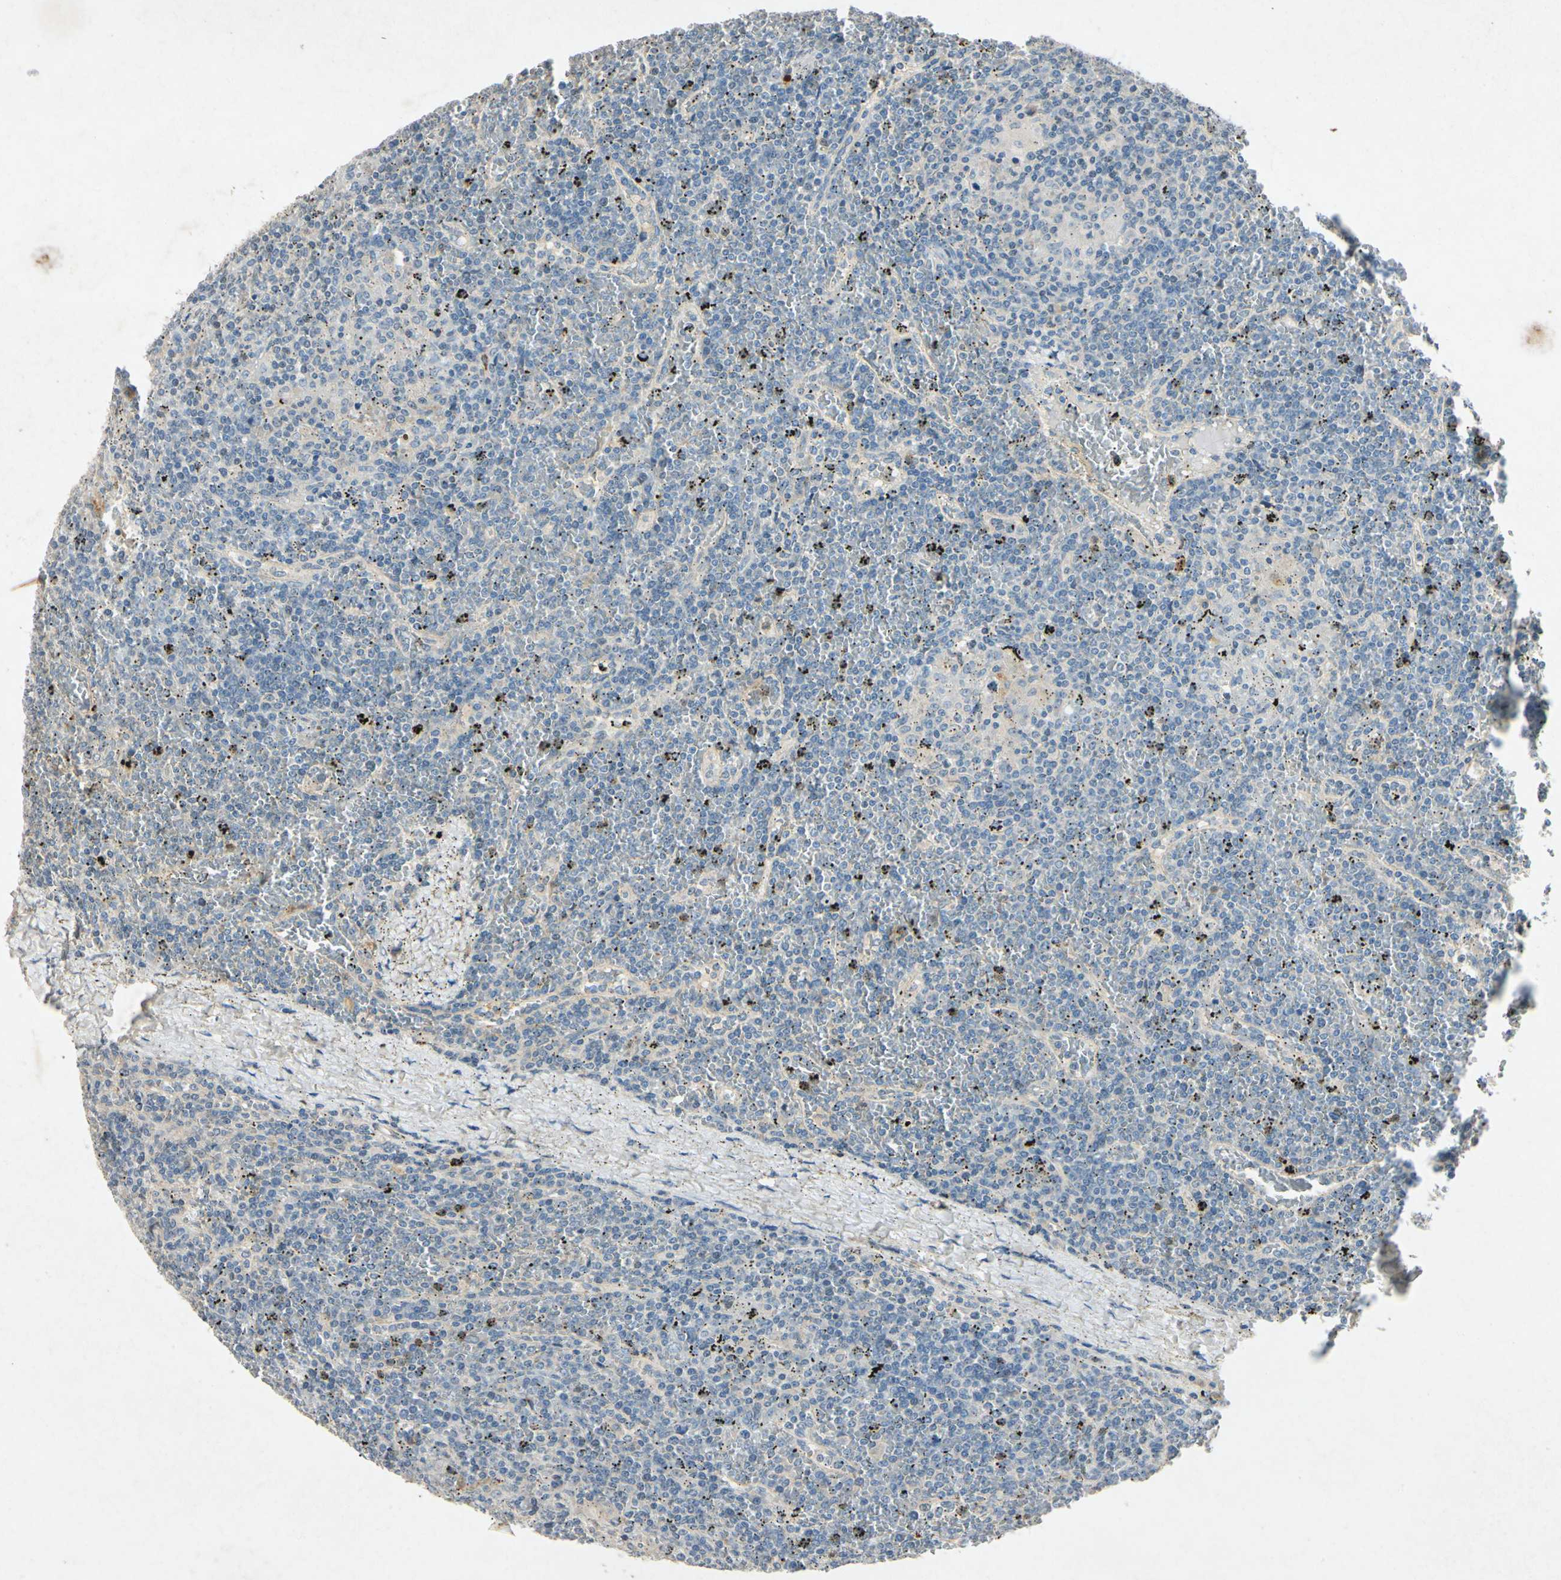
{"staining": {"intensity": "negative", "quantity": "none", "location": "none"}, "tissue": "lymphoma", "cell_type": "Tumor cells", "image_type": "cancer", "snomed": [{"axis": "morphology", "description": "Malignant lymphoma, non-Hodgkin's type, Low grade"}, {"axis": "topography", "description": "Spleen"}], "caption": "This photomicrograph is of lymphoma stained with IHC to label a protein in brown with the nuclei are counter-stained blue. There is no positivity in tumor cells.", "gene": "HSPA1B", "patient": {"sex": "female", "age": 19}}